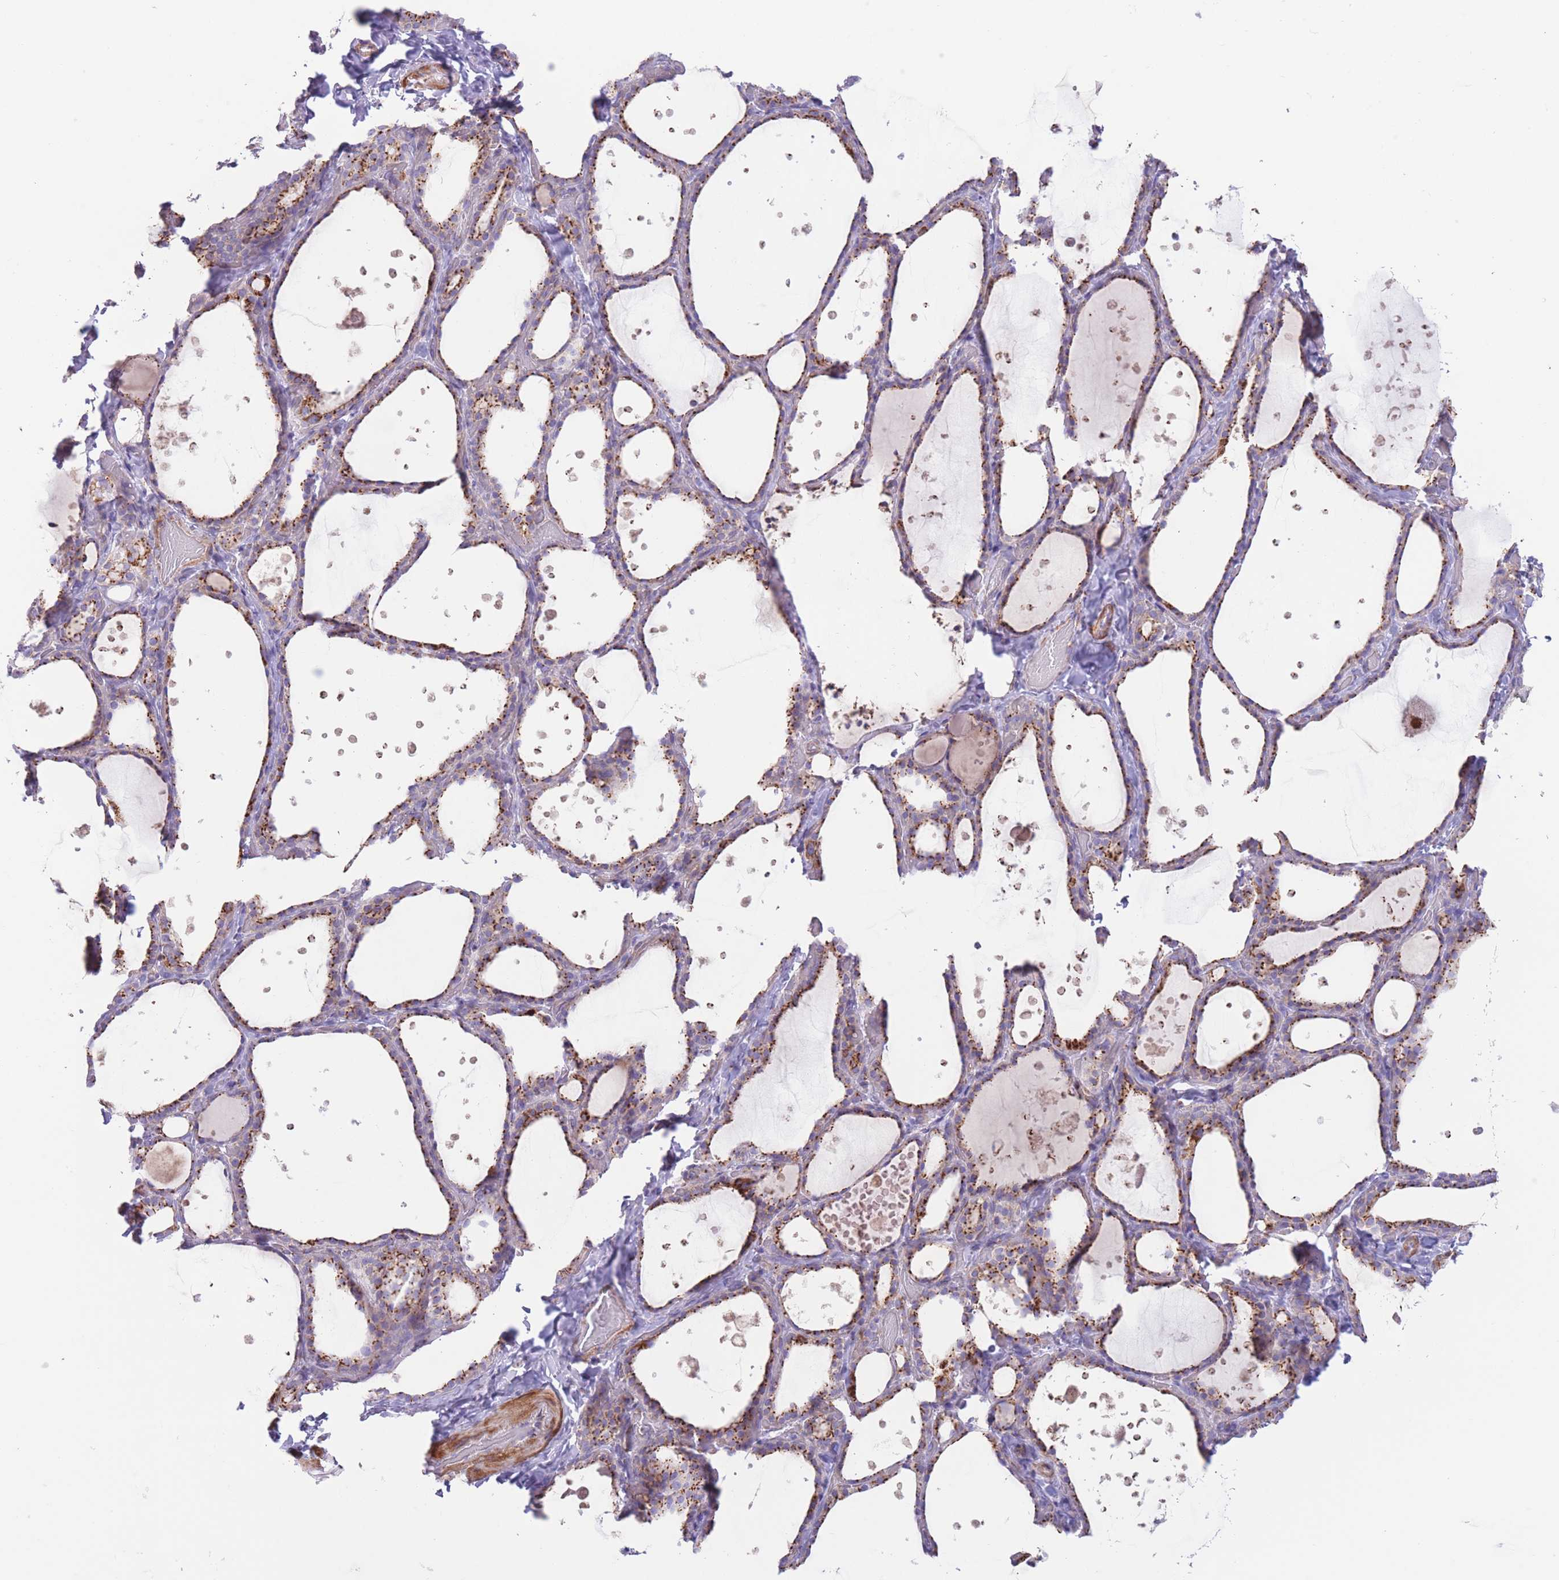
{"staining": {"intensity": "strong", "quantity": ">75%", "location": "cytoplasmic/membranous"}, "tissue": "thyroid gland", "cell_type": "Glandular cells", "image_type": "normal", "snomed": [{"axis": "morphology", "description": "Normal tissue, NOS"}, {"axis": "topography", "description": "Thyroid gland"}], "caption": "A histopathology image of human thyroid gland stained for a protein shows strong cytoplasmic/membranous brown staining in glandular cells.", "gene": "MPND", "patient": {"sex": "female", "age": 44}}